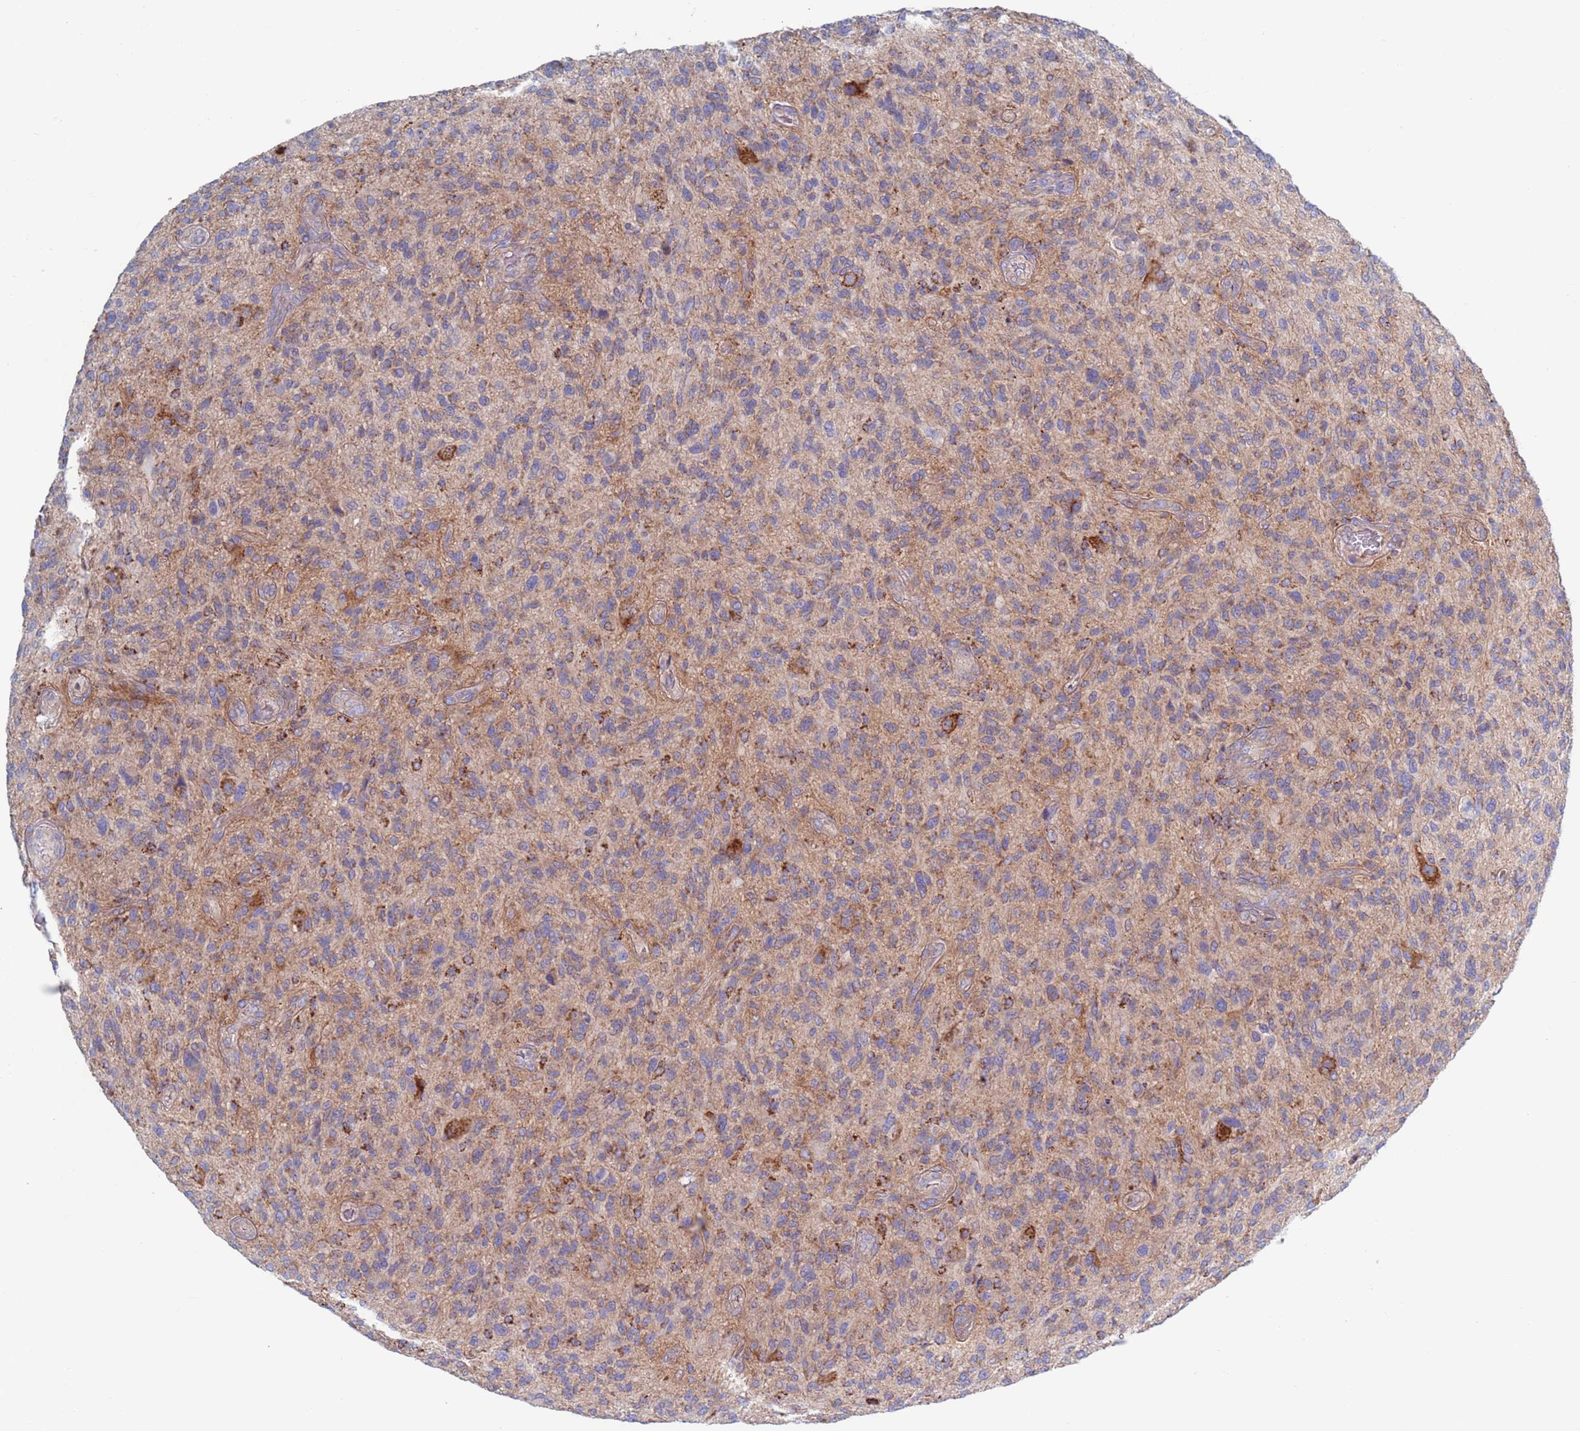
{"staining": {"intensity": "weak", "quantity": "<25%", "location": "cytoplasmic/membranous"}, "tissue": "glioma", "cell_type": "Tumor cells", "image_type": "cancer", "snomed": [{"axis": "morphology", "description": "Glioma, malignant, High grade"}, {"axis": "topography", "description": "Brain"}], "caption": "Glioma was stained to show a protein in brown. There is no significant expression in tumor cells.", "gene": "CHCHD6", "patient": {"sex": "male", "age": 47}}